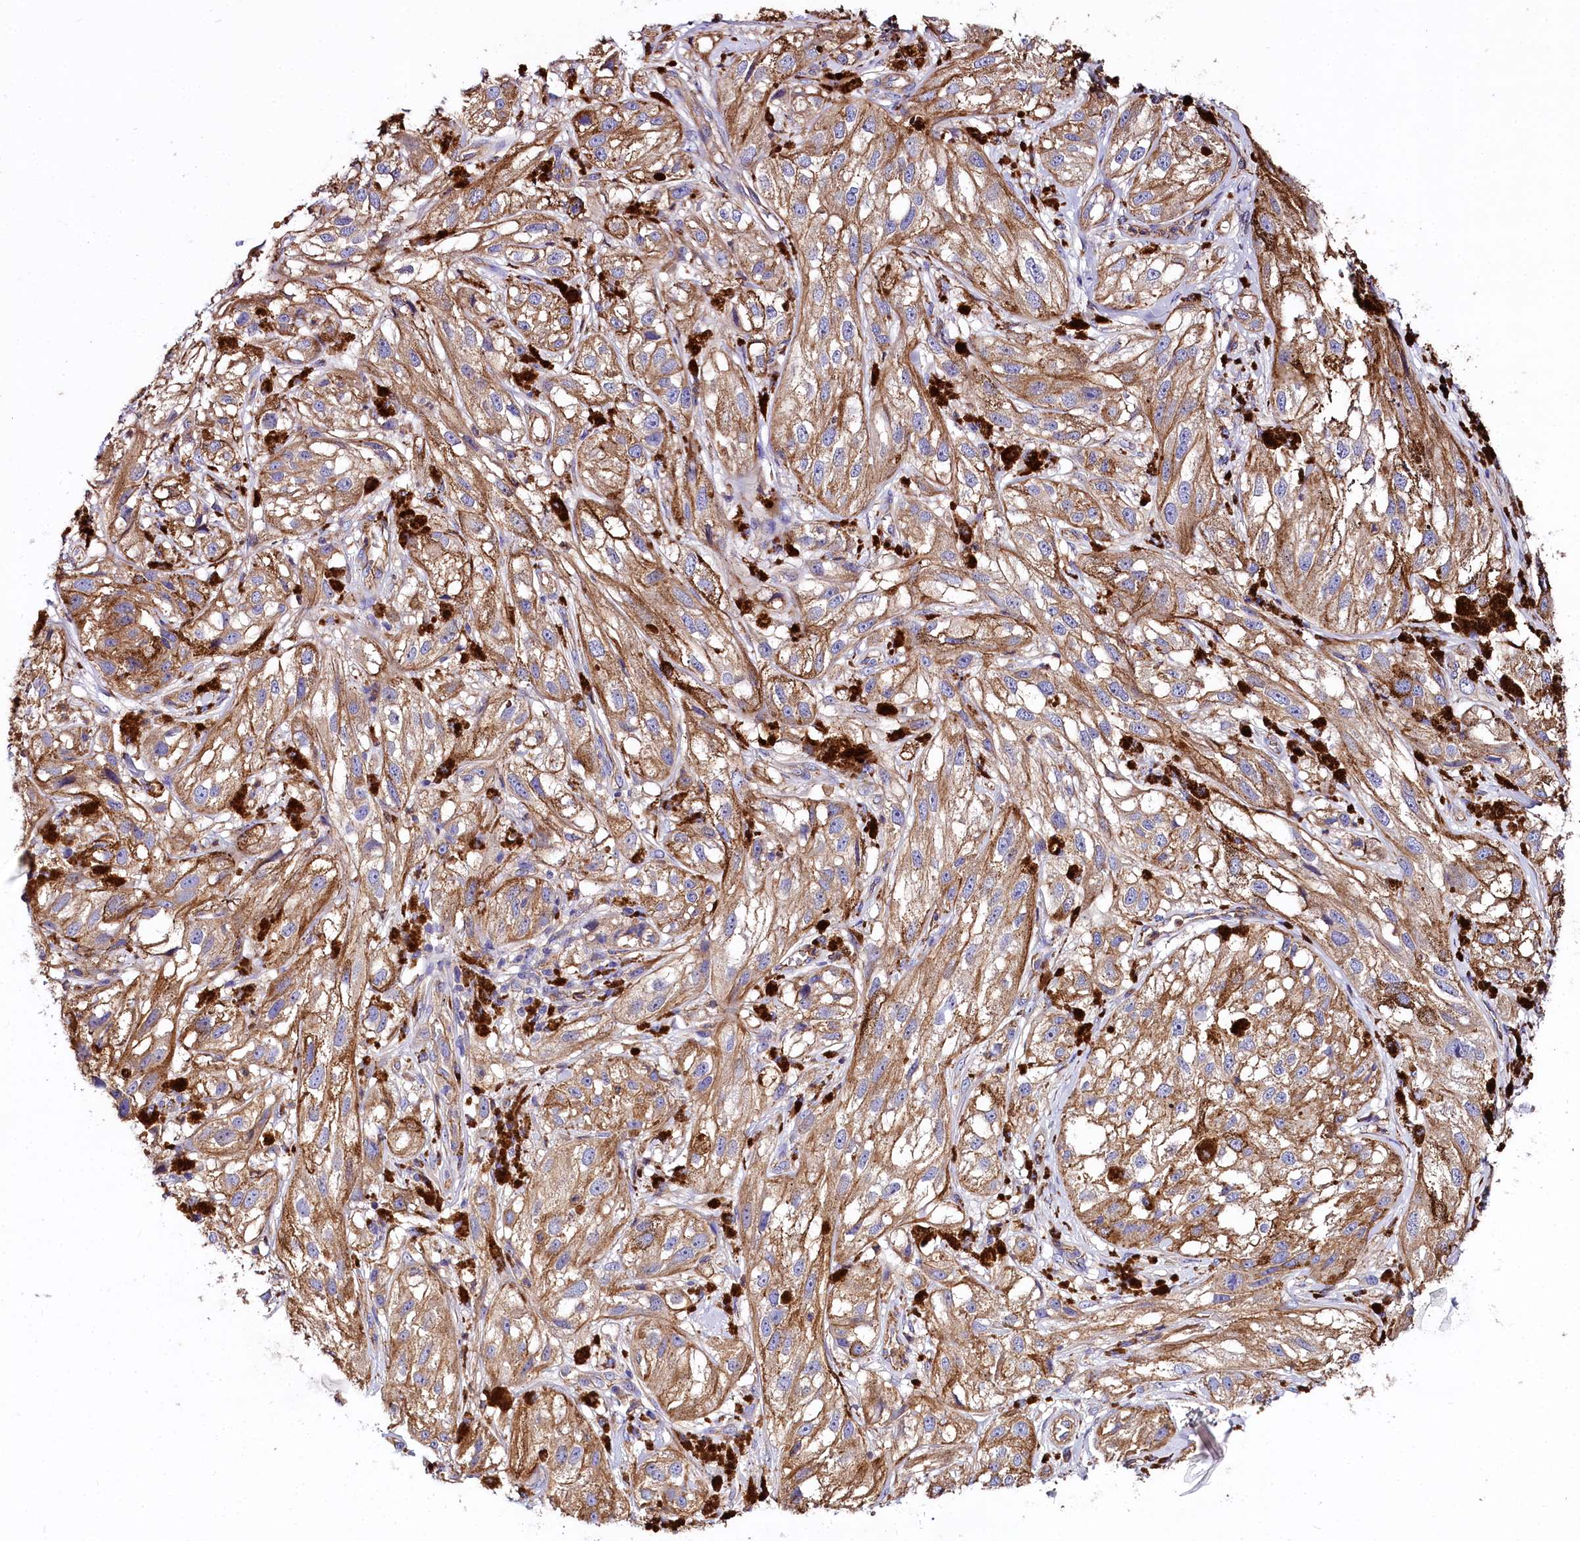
{"staining": {"intensity": "moderate", "quantity": ">75%", "location": "cytoplasmic/membranous"}, "tissue": "melanoma", "cell_type": "Tumor cells", "image_type": "cancer", "snomed": [{"axis": "morphology", "description": "Malignant melanoma, NOS"}, {"axis": "topography", "description": "Skin"}], "caption": "IHC histopathology image of human malignant melanoma stained for a protein (brown), which reveals medium levels of moderate cytoplasmic/membranous positivity in approximately >75% of tumor cells.", "gene": "FCHSD2", "patient": {"sex": "male", "age": 88}}